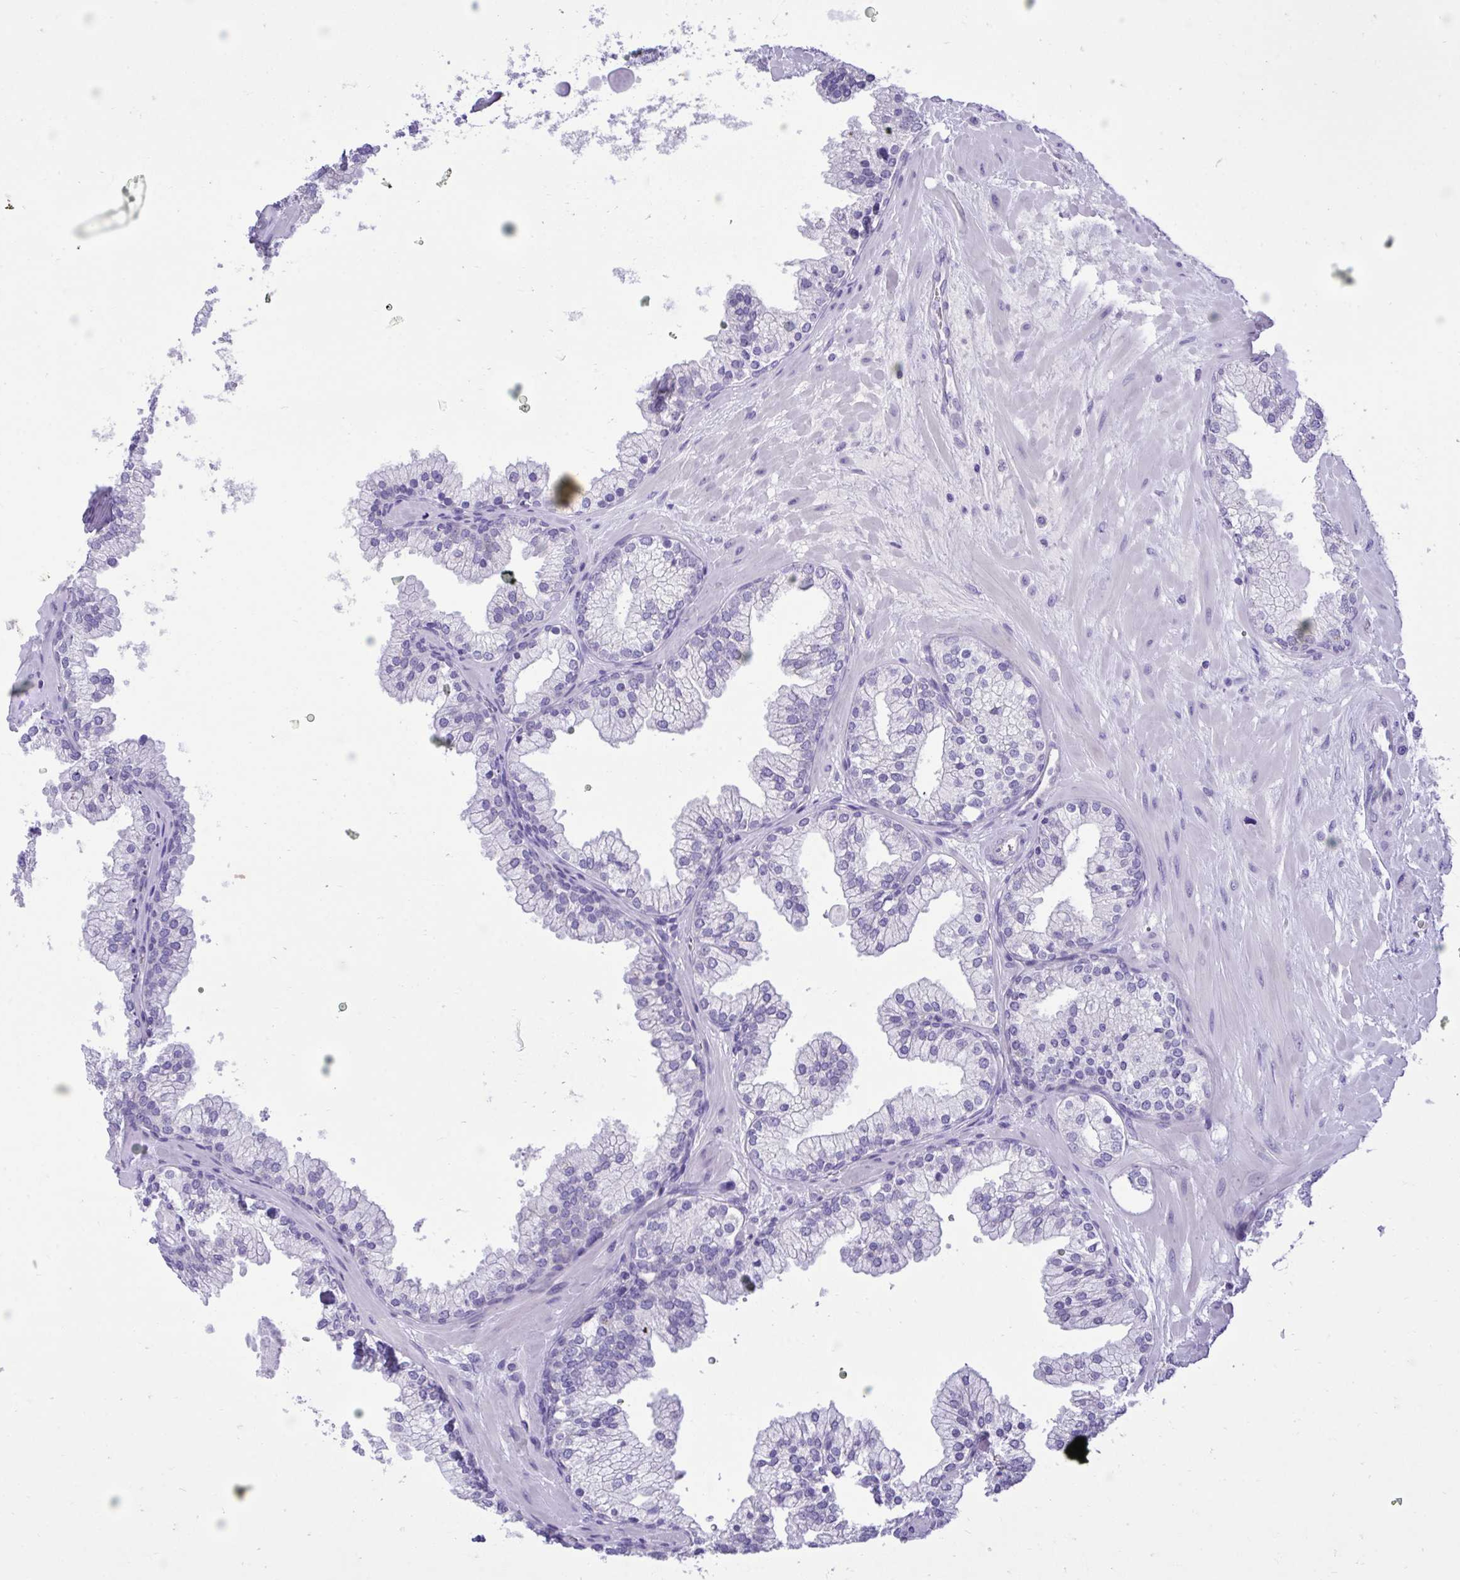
{"staining": {"intensity": "negative", "quantity": "none", "location": "none"}, "tissue": "prostate", "cell_type": "Glandular cells", "image_type": "normal", "snomed": [{"axis": "morphology", "description": "Normal tissue, NOS"}, {"axis": "topography", "description": "Prostate"}, {"axis": "topography", "description": "Peripheral nerve tissue"}], "caption": "The photomicrograph demonstrates no staining of glandular cells in benign prostate.", "gene": "TMCO5A", "patient": {"sex": "male", "age": 61}}